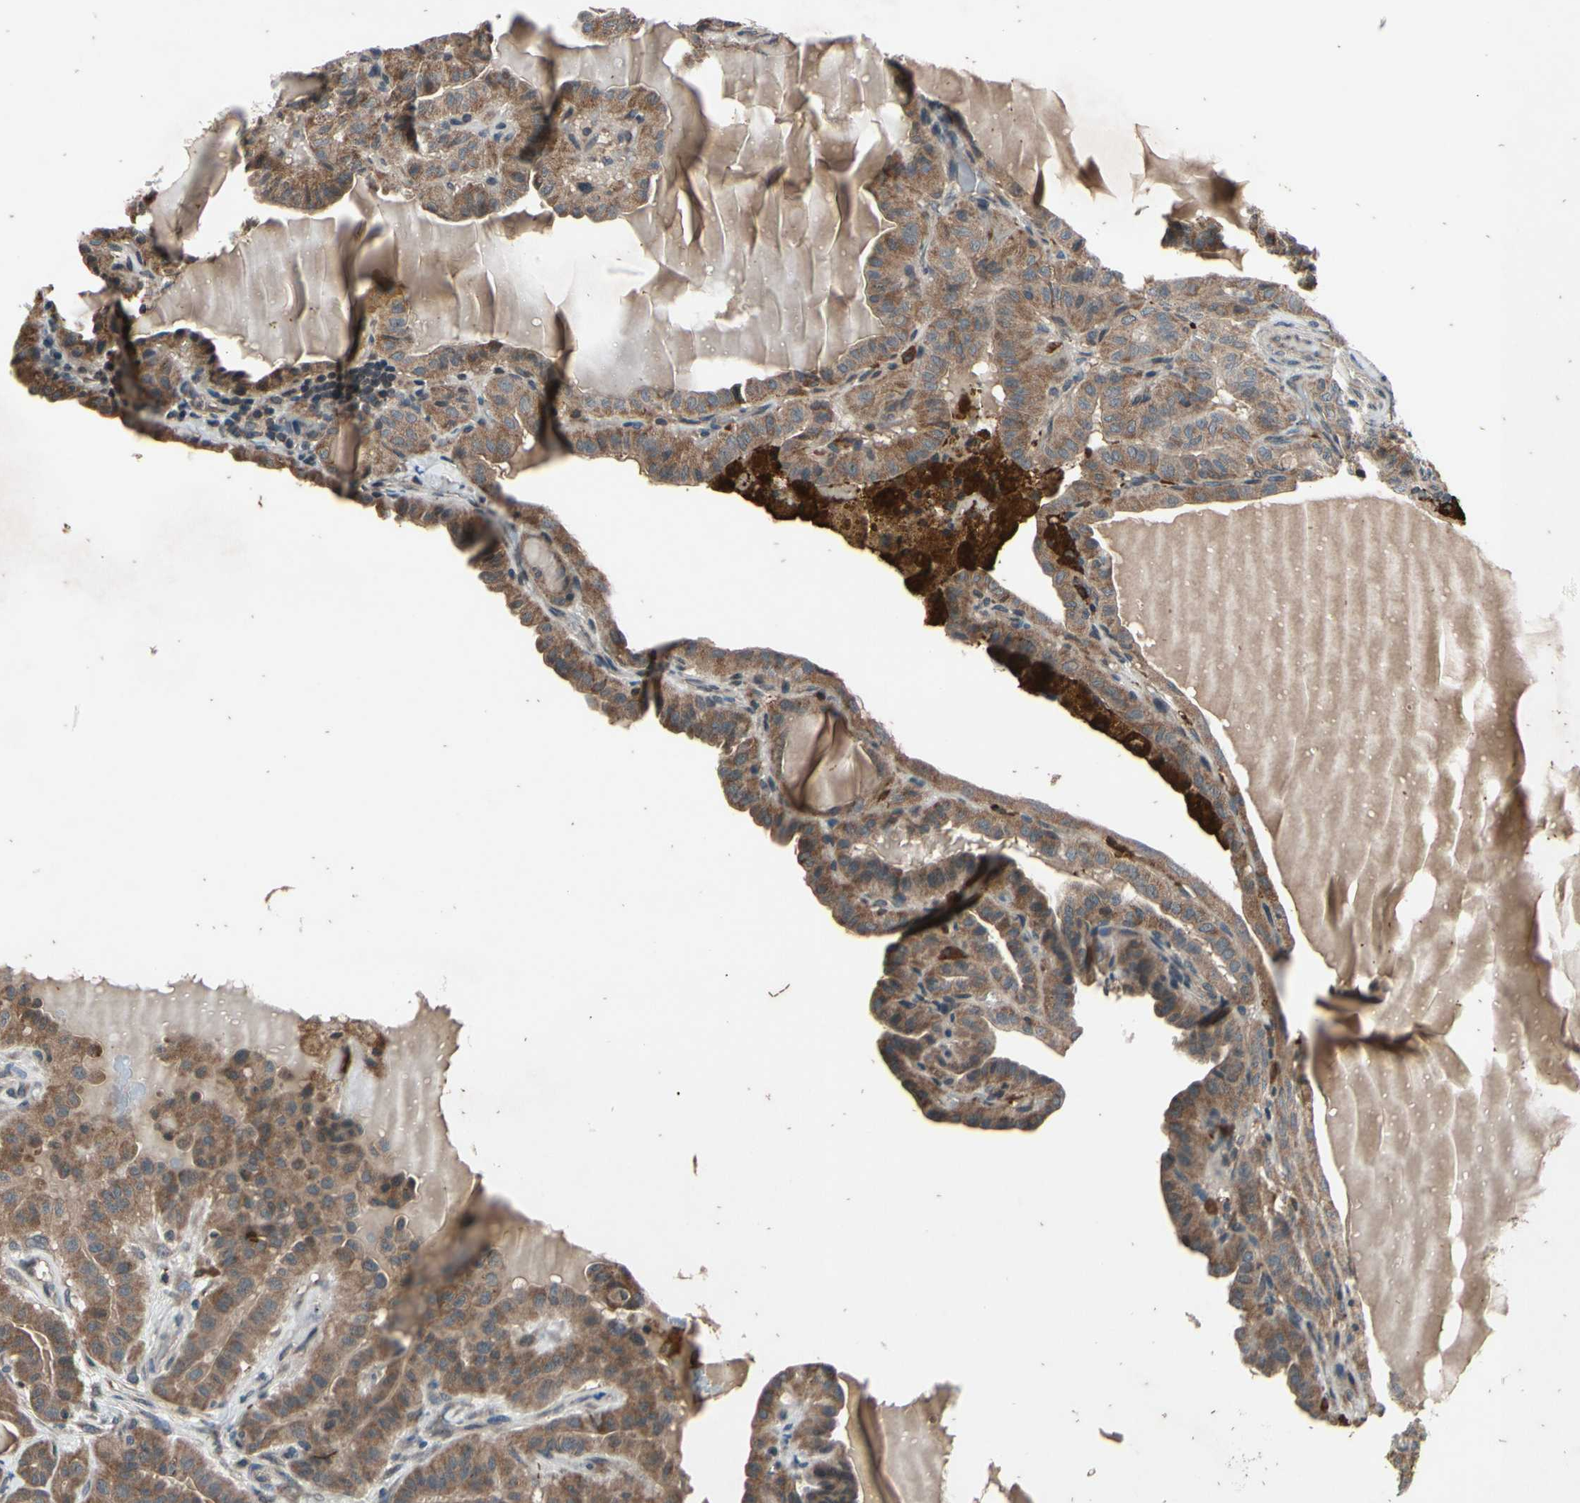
{"staining": {"intensity": "strong", "quantity": "<25%", "location": "cytoplasmic/membranous"}, "tissue": "thyroid cancer", "cell_type": "Tumor cells", "image_type": "cancer", "snomed": [{"axis": "morphology", "description": "Papillary adenocarcinoma, NOS"}, {"axis": "topography", "description": "Thyroid gland"}], "caption": "Brown immunohistochemical staining in human thyroid cancer (papillary adenocarcinoma) displays strong cytoplasmic/membranous expression in approximately <25% of tumor cells.", "gene": "MBTPS2", "patient": {"sex": "male", "age": 77}}